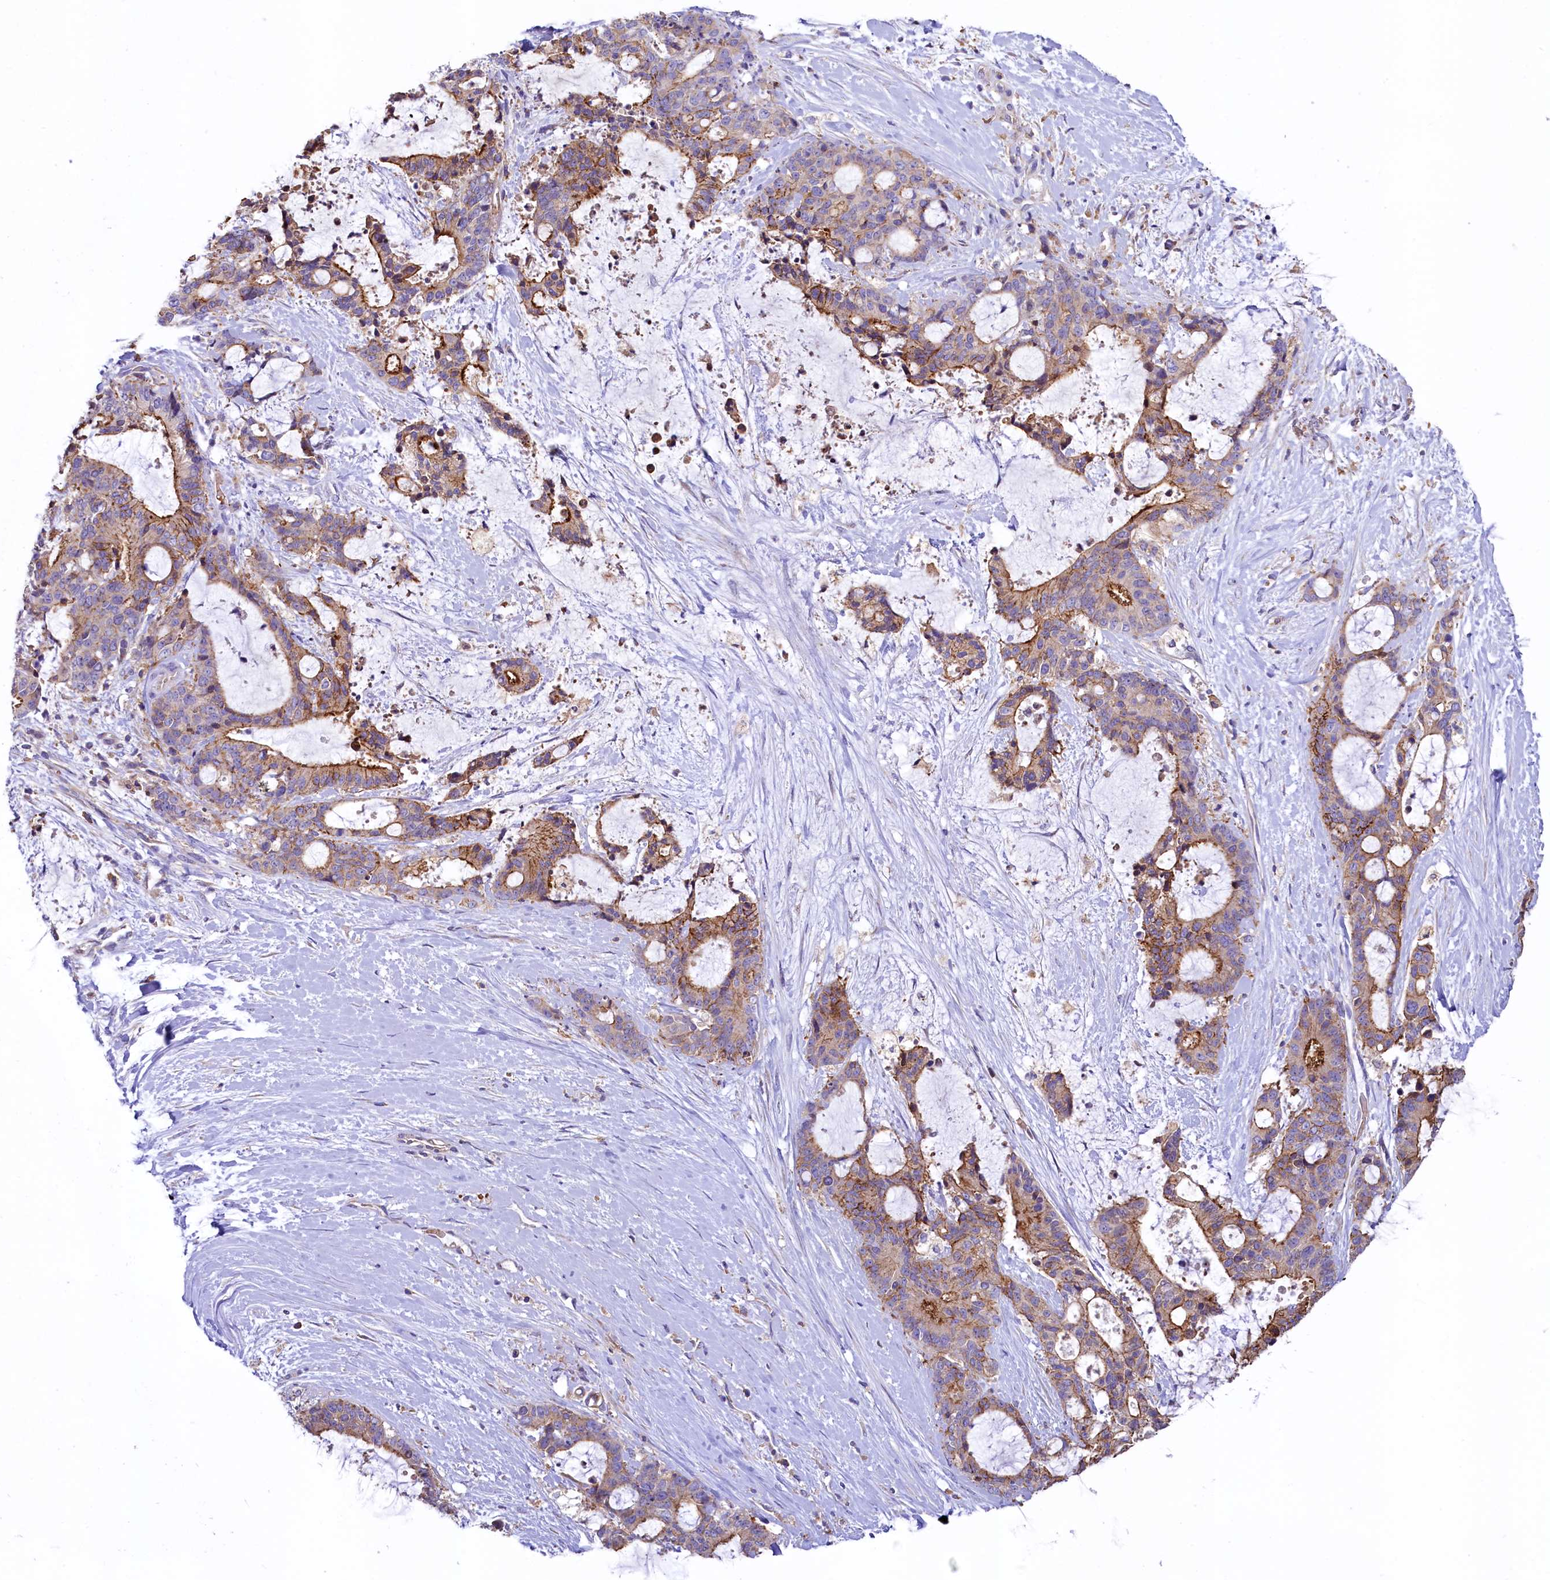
{"staining": {"intensity": "moderate", "quantity": "25%-75%", "location": "cytoplasmic/membranous"}, "tissue": "liver cancer", "cell_type": "Tumor cells", "image_type": "cancer", "snomed": [{"axis": "morphology", "description": "Normal tissue, NOS"}, {"axis": "morphology", "description": "Cholangiocarcinoma"}, {"axis": "topography", "description": "Liver"}, {"axis": "topography", "description": "Peripheral nerve tissue"}], "caption": "This photomicrograph displays cholangiocarcinoma (liver) stained with immunohistochemistry to label a protein in brown. The cytoplasmic/membranous of tumor cells show moderate positivity for the protein. Nuclei are counter-stained blue.", "gene": "HPS6", "patient": {"sex": "female", "age": 73}}